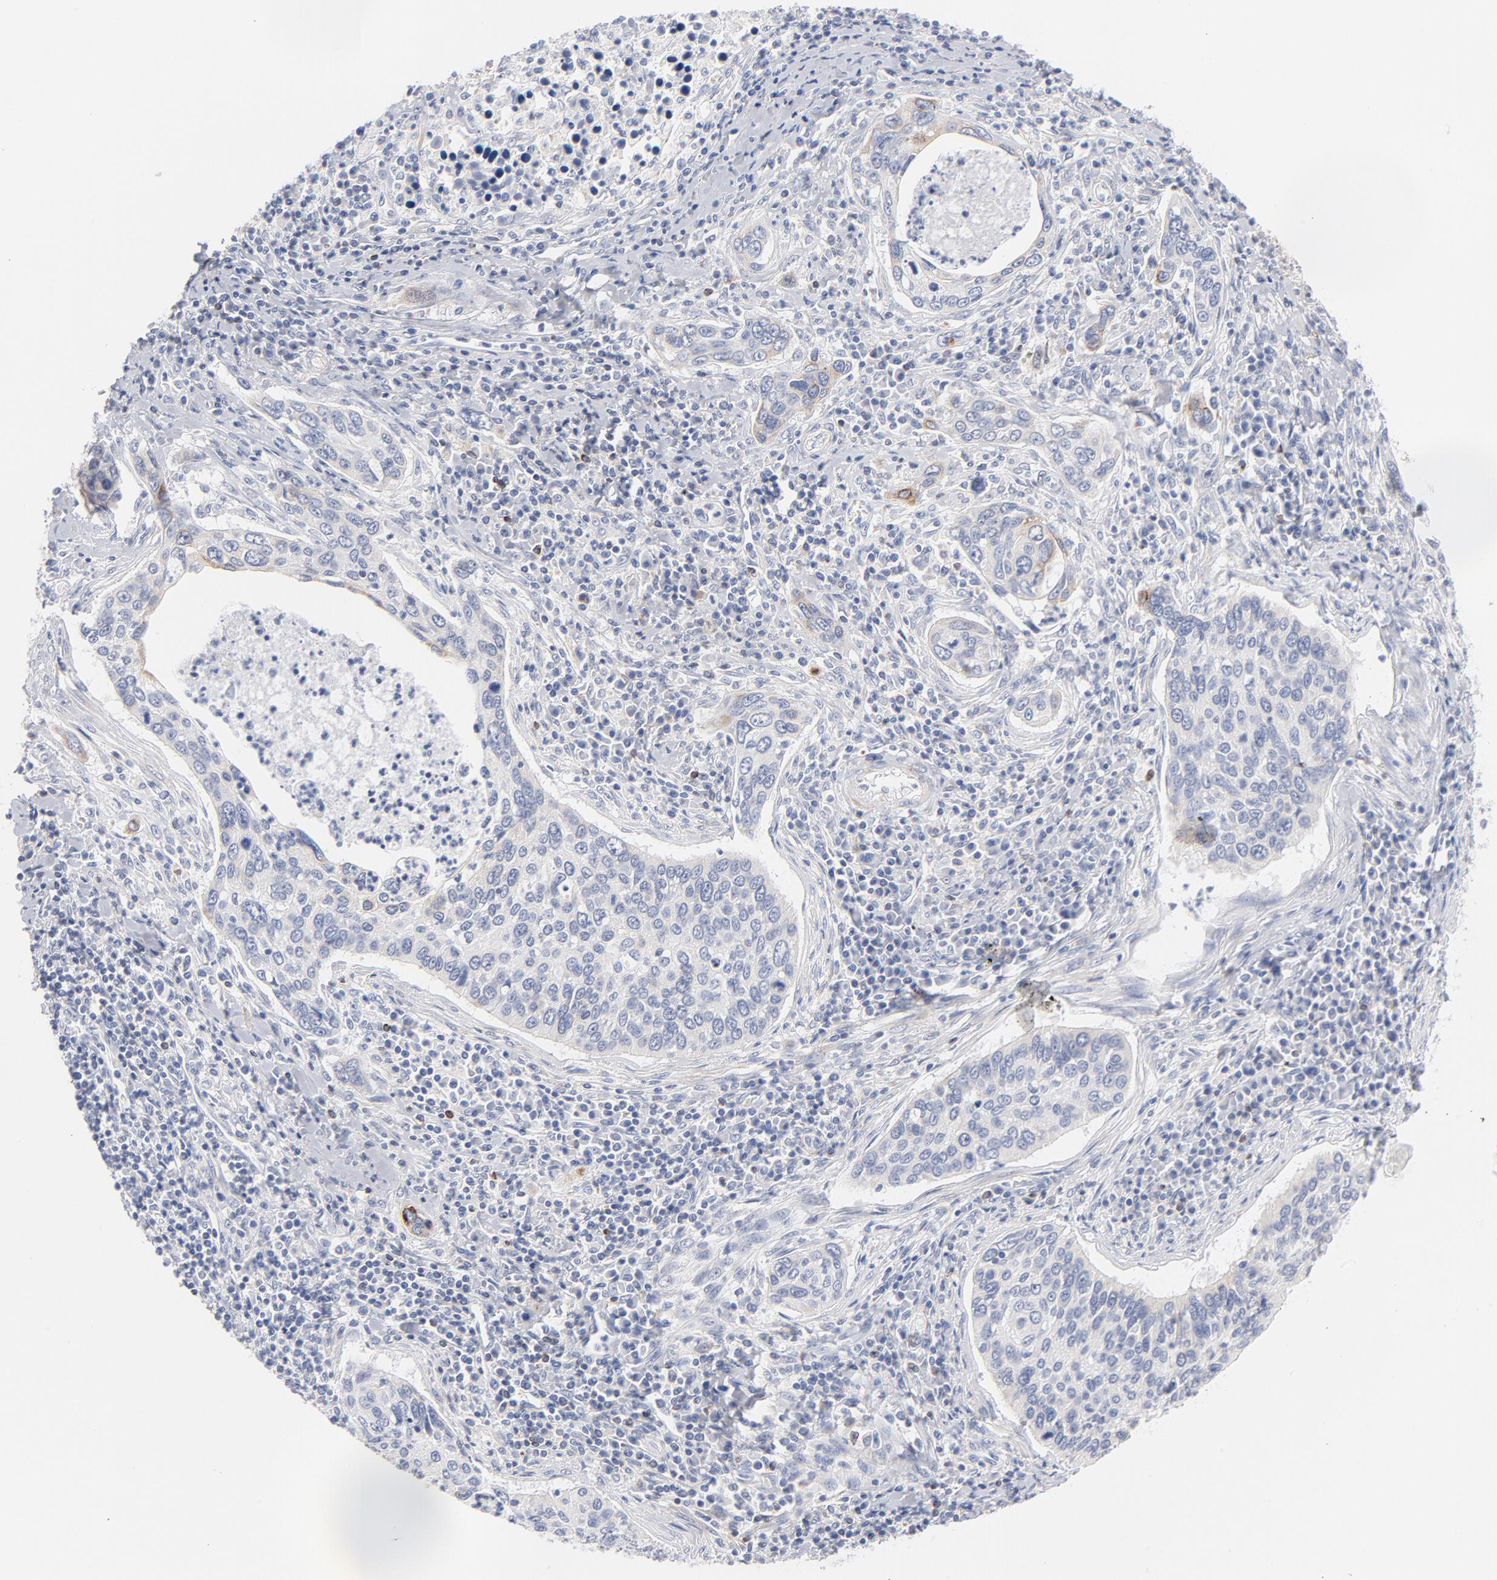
{"staining": {"intensity": "negative", "quantity": "none", "location": "none"}, "tissue": "cervical cancer", "cell_type": "Tumor cells", "image_type": "cancer", "snomed": [{"axis": "morphology", "description": "Squamous cell carcinoma, NOS"}, {"axis": "topography", "description": "Cervix"}], "caption": "Immunohistochemistry (IHC) of human cervical cancer (squamous cell carcinoma) demonstrates no staining in tumor cells.", "gene": "MID1", "patient": {"sex": "female", "age": 53}}